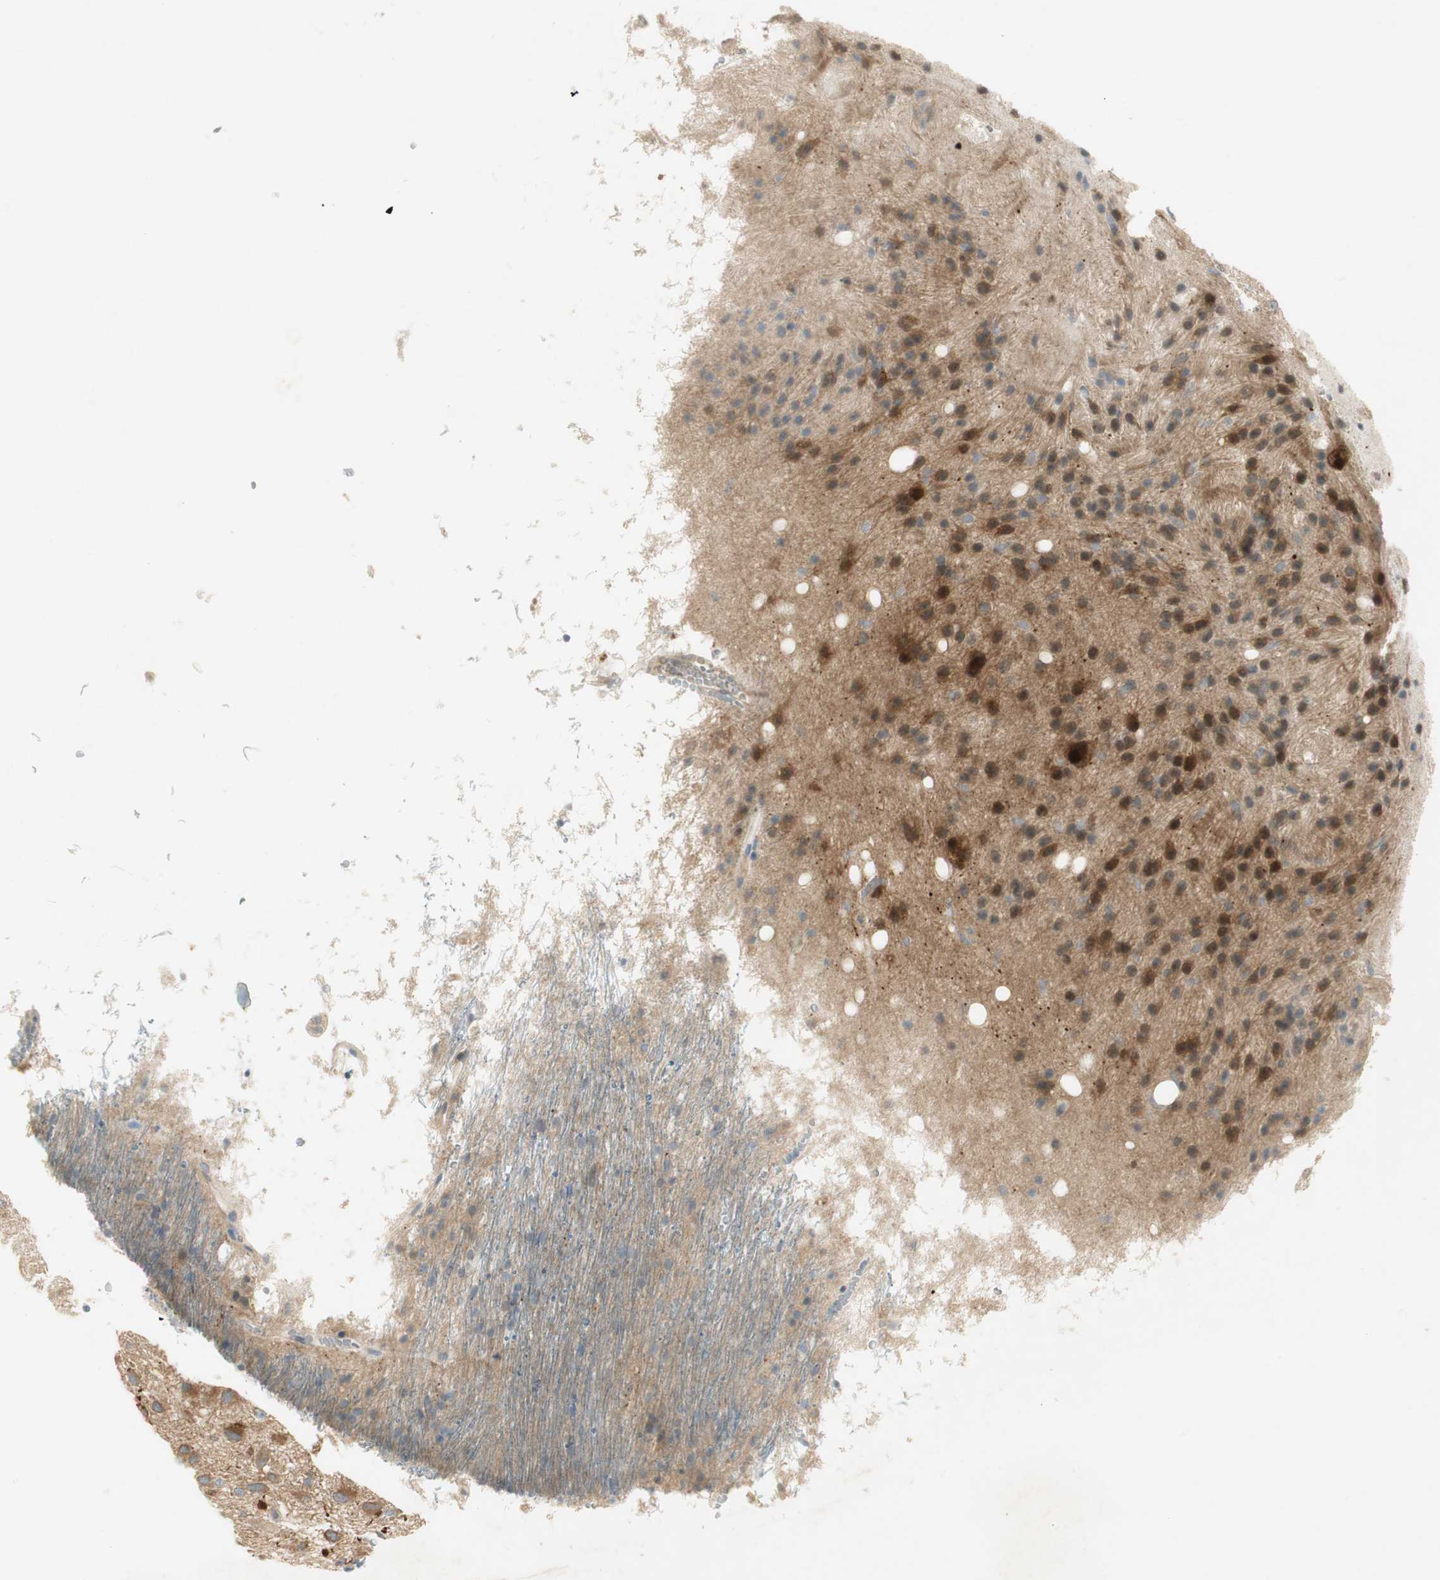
{"staining": {"intensity": "moderate", "quantity": ">75%", "location": "cytoplasmic/membranous"}, "tissue": "glioma", "cell_type": "Tumor cells", "image_type": "cancer", "snomed": [{"axis": "morphology", "description": "Glioma, malignant, Low grade"}, {"axis": "topography", "description": "Brain"}], "caption": "Immunohistochemistry (IHC) photomicrograph of neoplastic tissue: human low-grade glioma (malignant) stained using immunohistochemistry (IHC) reveals medium levels of moderate protein expression localized specifically in the cytoplasmic/membranous of tumor cells, appearing as a cytoplasmic/membranous brown color.", "gene": "STON1-GTF2A1L", "patient": {"sex": "male", "age": 77}}